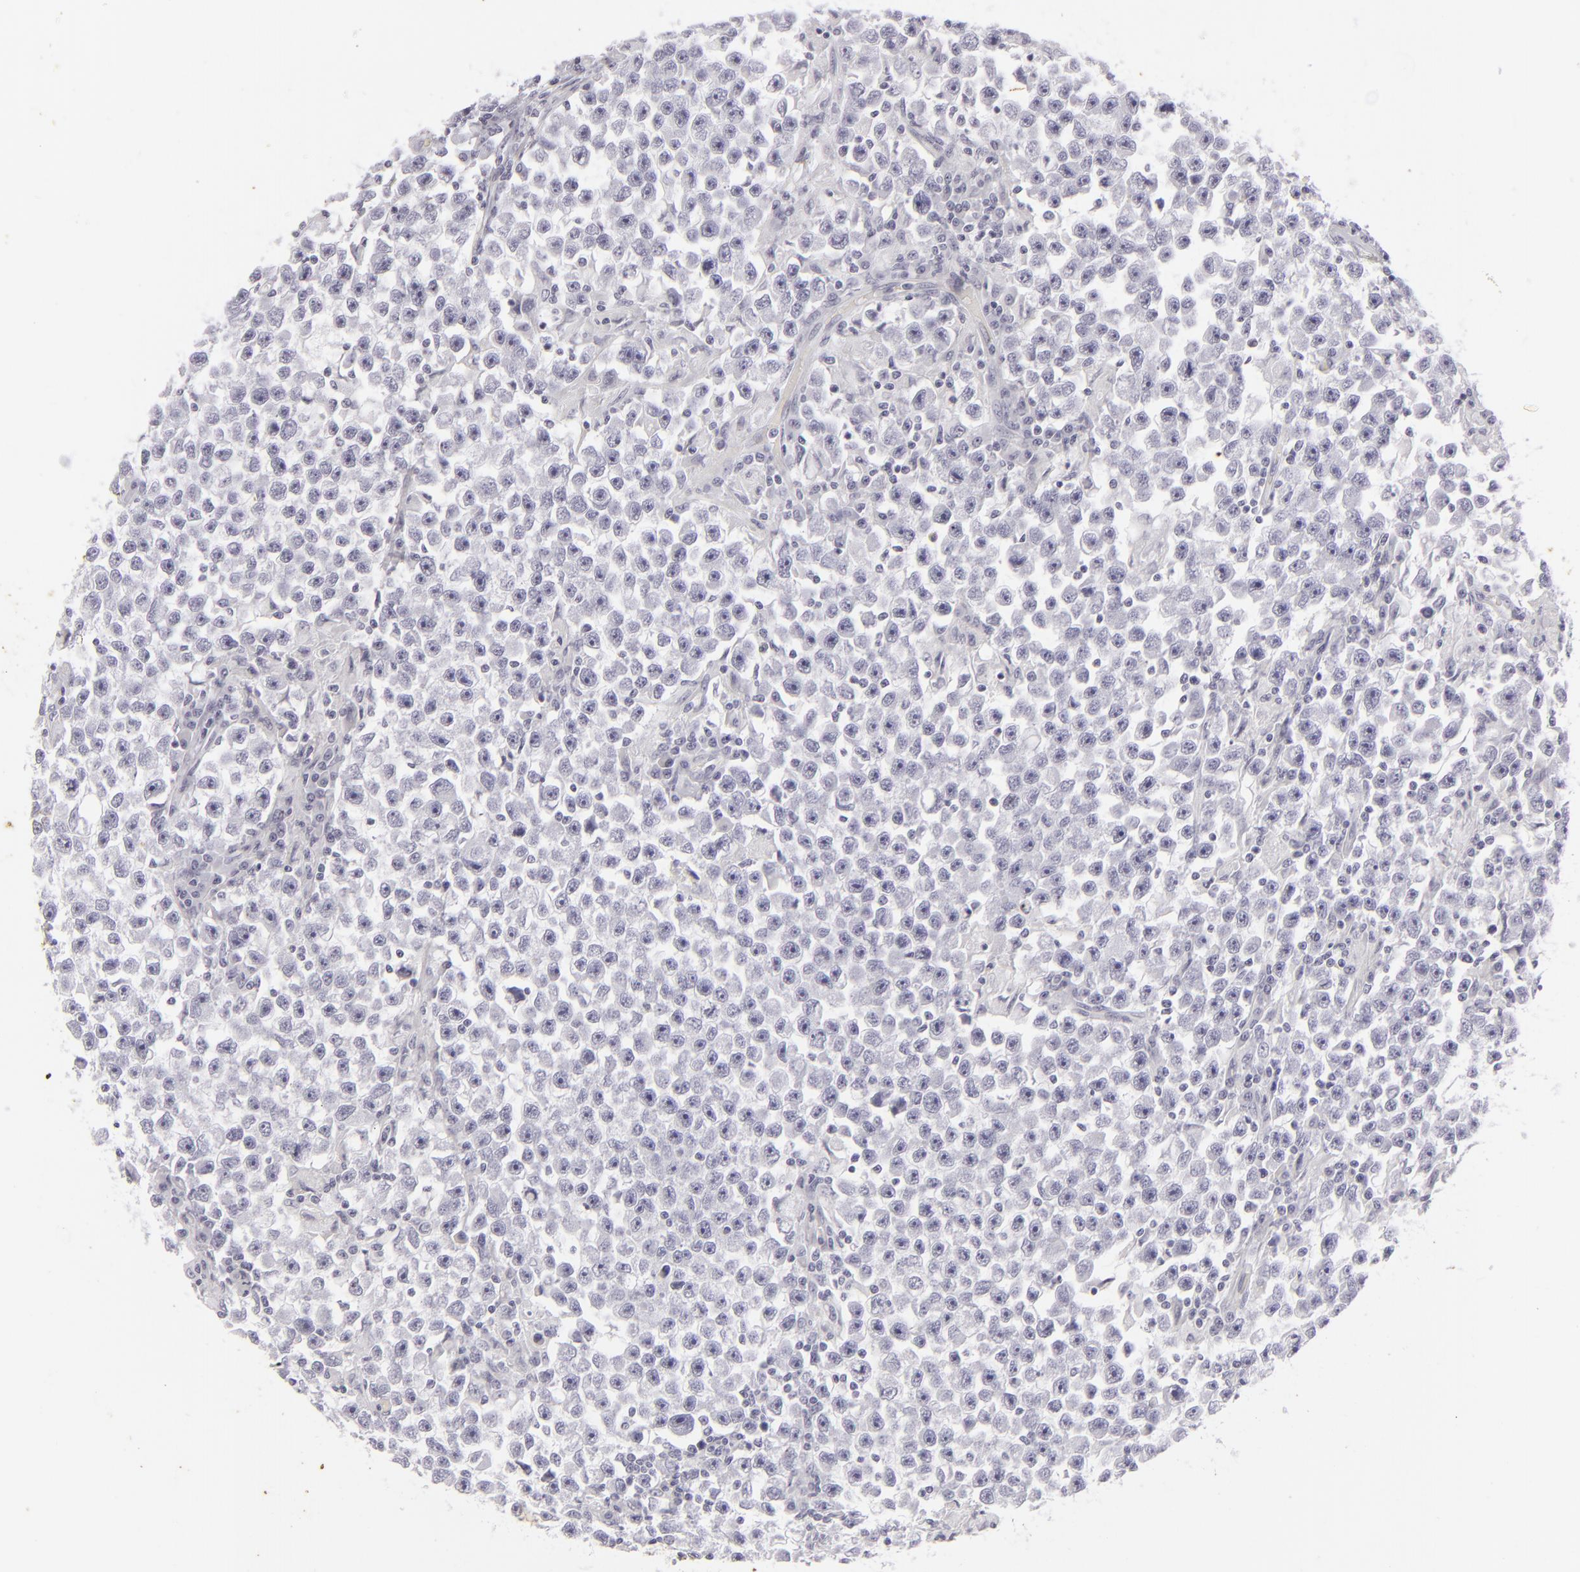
{"staining": {"intensity": "negative", "quantity": "none", "location": "none"}, "tissue": "testis cancer", "cell_type": "Tumor cells", "image_type": "cancer", "snomed": [{"axis": "morphology", "description": "Seminoma, NOS"}, {"axis": "topography", "description": "Testis"}], "caption": "This is an IHC image of testis seminoma. There is no expression in tumor cells.", "gene": "KRT1", "patient": {"sex": "male", "age": 33}}